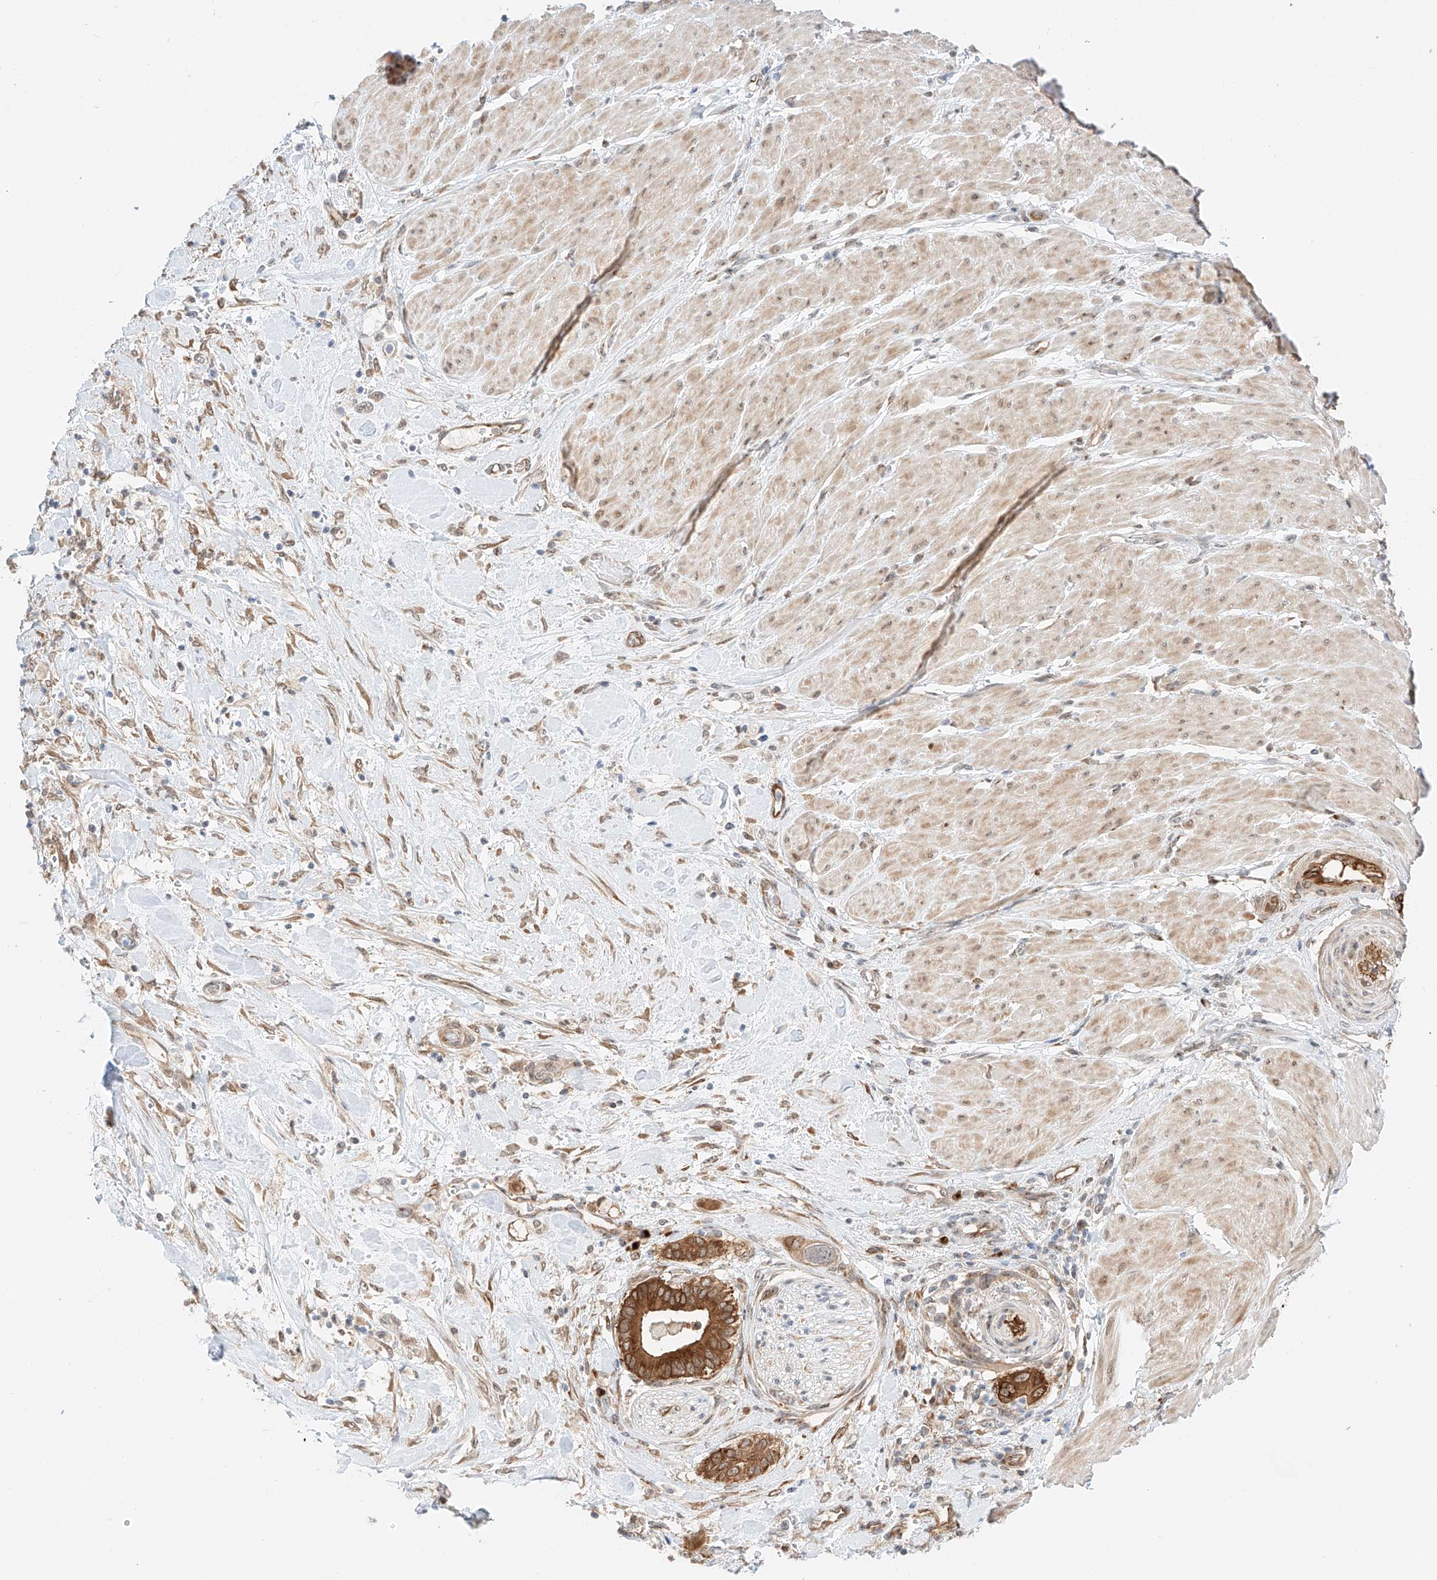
{"staining": {"intensity": "moderate", "quantity": ">75%", "location": "cytoplasmic/membranous"}, "tissue": "pancreatic cancer", "cell_type": "Tumor cells", "image_type": "cancer", "snomed": [{"axis": "morphology", "description": "Adenocarcinoma, NOS"}, {"axis": "topography", "description": "Pancreas"}], "caption": "Immunohistochemical staining of human adenocarcinoma (pancreatic) reveals medium levels of moderate cytoplasmic/membranous staining in approximately >75% of tumor cells. The protein of interest is stained brown, and the nuclei are stained in blue (DAB IHC with brightfield microscopy, high magnification).", "gene": "CARMIL1", "patient": {"sex": "male", "age": 68}}